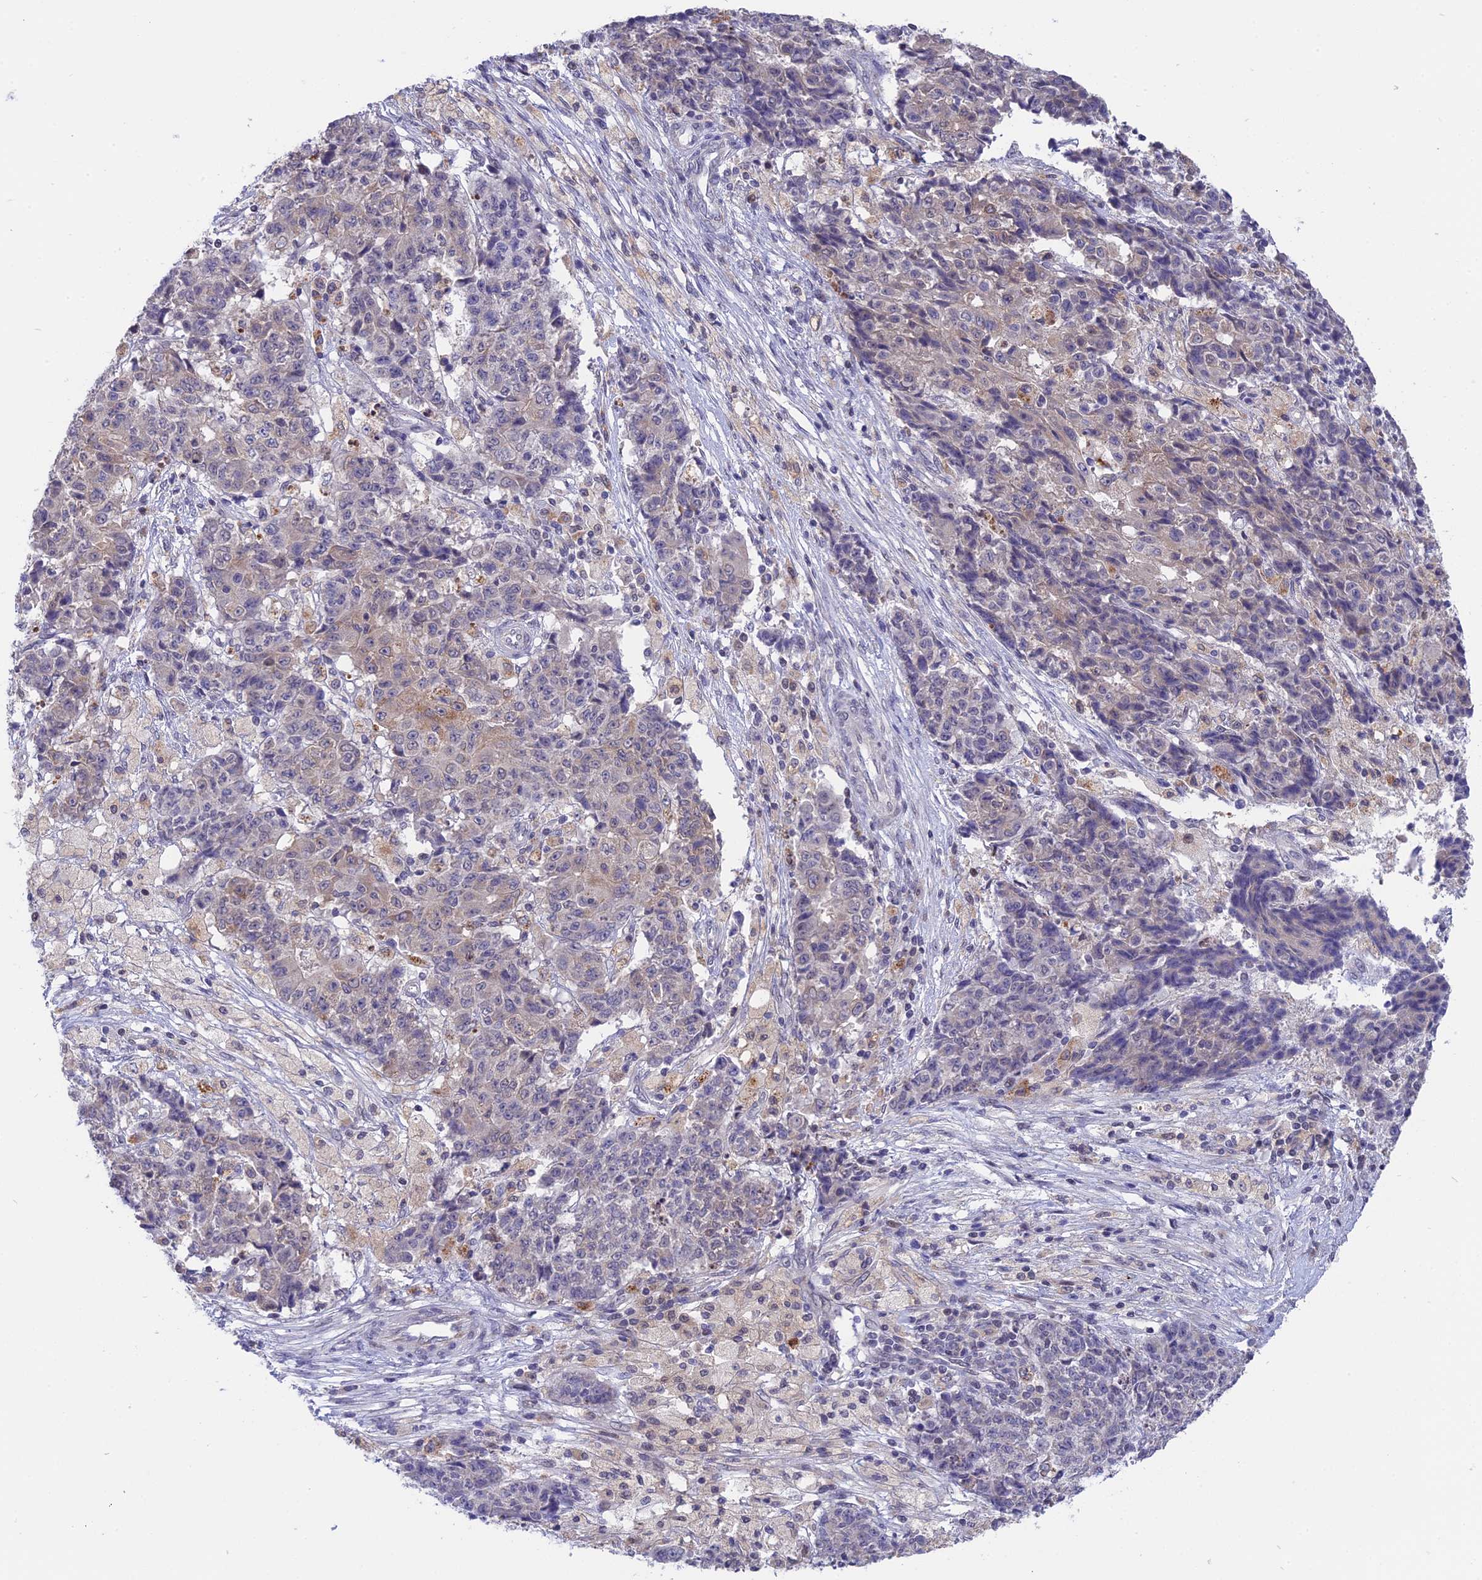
{"staining": {"intensity": "weak", "quantity": "<25%", "location": "cytoplasmic/membranous"}, "tissue": "ovarian cancer", "cell_type": "Tumor cells", "image_type": "cancer", "snomed": [{"axis": "morphology", "description": "Carcinoma, endometroid"}, {"axis": "topography", "description": "Ovary"}], "caption": "Ovarian endometroid carcinoma was stained to show a protein in brown. There is no significant staining in tumor cells.", "gene": "KCTD14", "patient": {"sex": "female", "age": 42}}